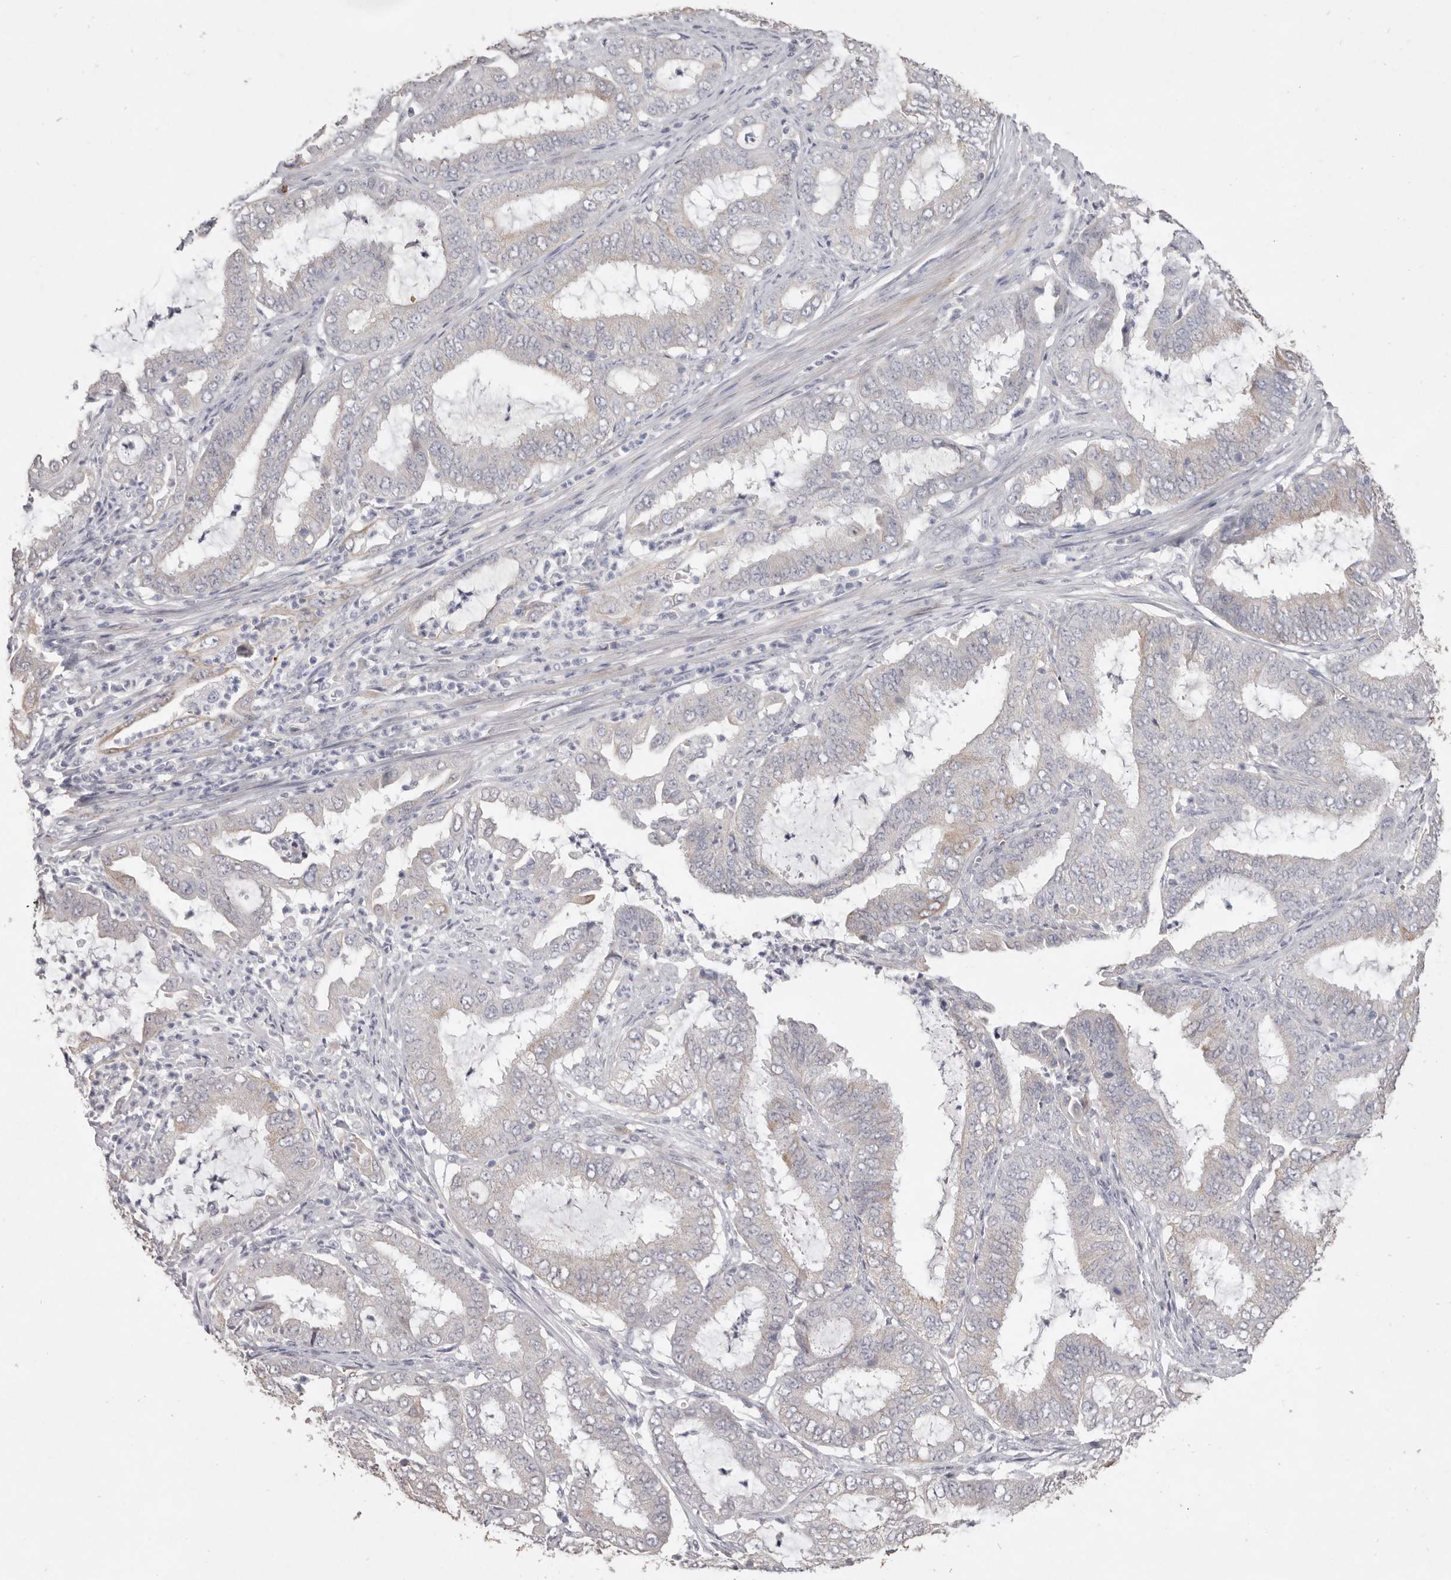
{"staining": {"intensity": "negative", "quantity": "none", "location": "none"}, "tissue": "endometrial cancer", "cell_type": "Tumor cells", "image_type": "cancer", "snomed": [{"axis": "morphology", "description": "Adenocarcinoma, NOS"}, {"axis": "topography", "description": "Endometrium"}], "caption": "There is no significant staining in tumor cells of endometrial adenocarcinoma.", "gene": "ZYG11B", "patient": {"sex": "female", "age": 51}}